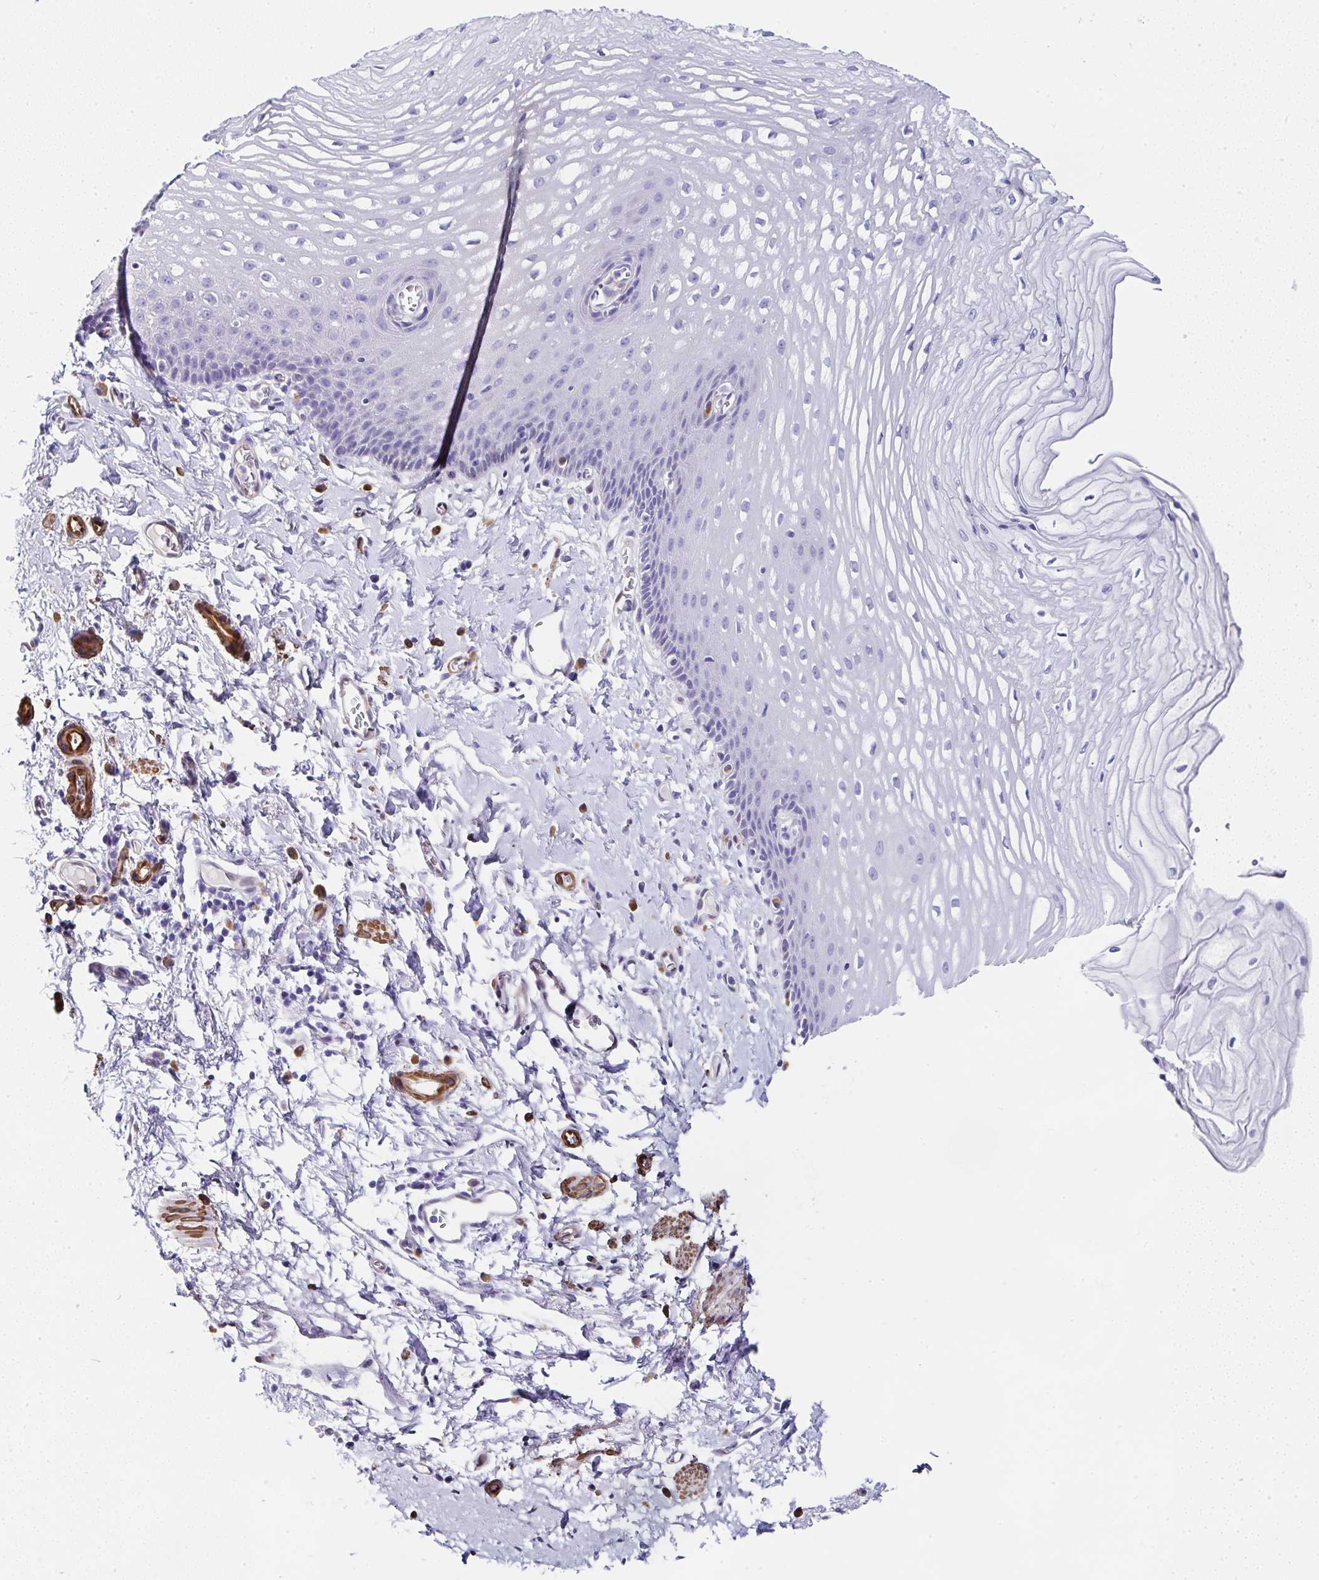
{"staining": {"intensity": "negative", "quantity": "none", "location": "none"}, "tissue": "esophagus", "cell_type": "Squamous epithelial cells", "image_type": "normal", "snomed": [{"axis": "morphology", "description": "Normal tissue, NOS"}, {"axis": "topography", "description": "Esophagus"}], "caption": "Esophagus was stained to show a protein in brown. There is no significant staining in squamous epithelial cells. Nuclei are stained in blue.", "gene": "PPFIA4", "patient": {"sex": "male", "age": 70}}